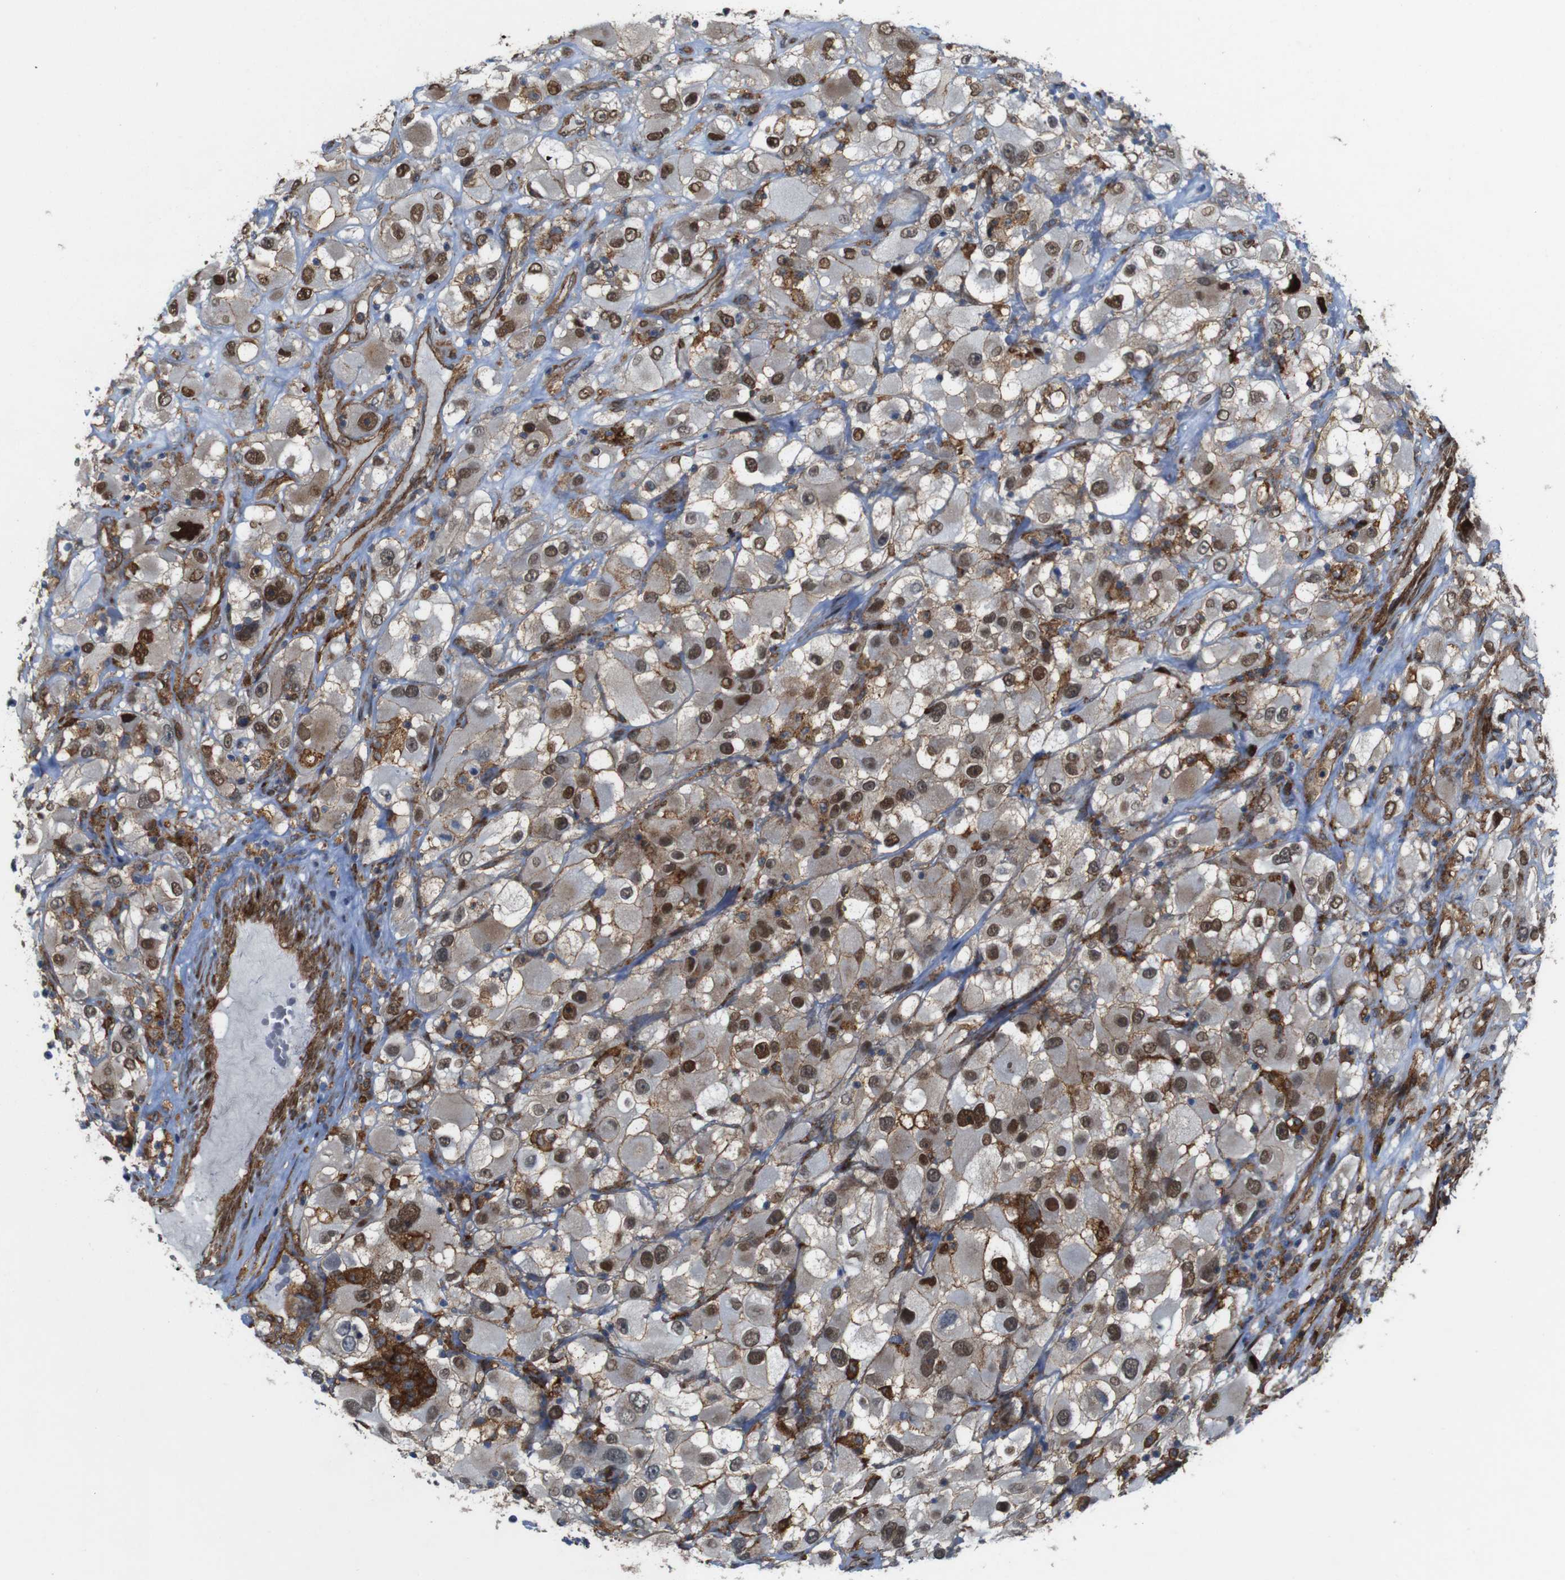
{"staining": {"intensity": "moderate", "quantity": ">75%", "location": "cytoplasmic/membranous,nuclear"}, "tissue": "renal cancer", "cell_type": "Tumor cells", "image_type": "cancer", "snomed": [{"axis": "morphology", "description": "Adenocarcinoma, NOS"}, {"axis": "topography", "description": "Kidney"}], "caption": "Protein analysis of renal cancer (adenocarcinoma) tissue reveals moderate cytoplasmic/membranous and nuclear positivity in about >75% of tumor cells.", "gene": "PTGER4", "patient": {"sex": "female", "age": 52}}